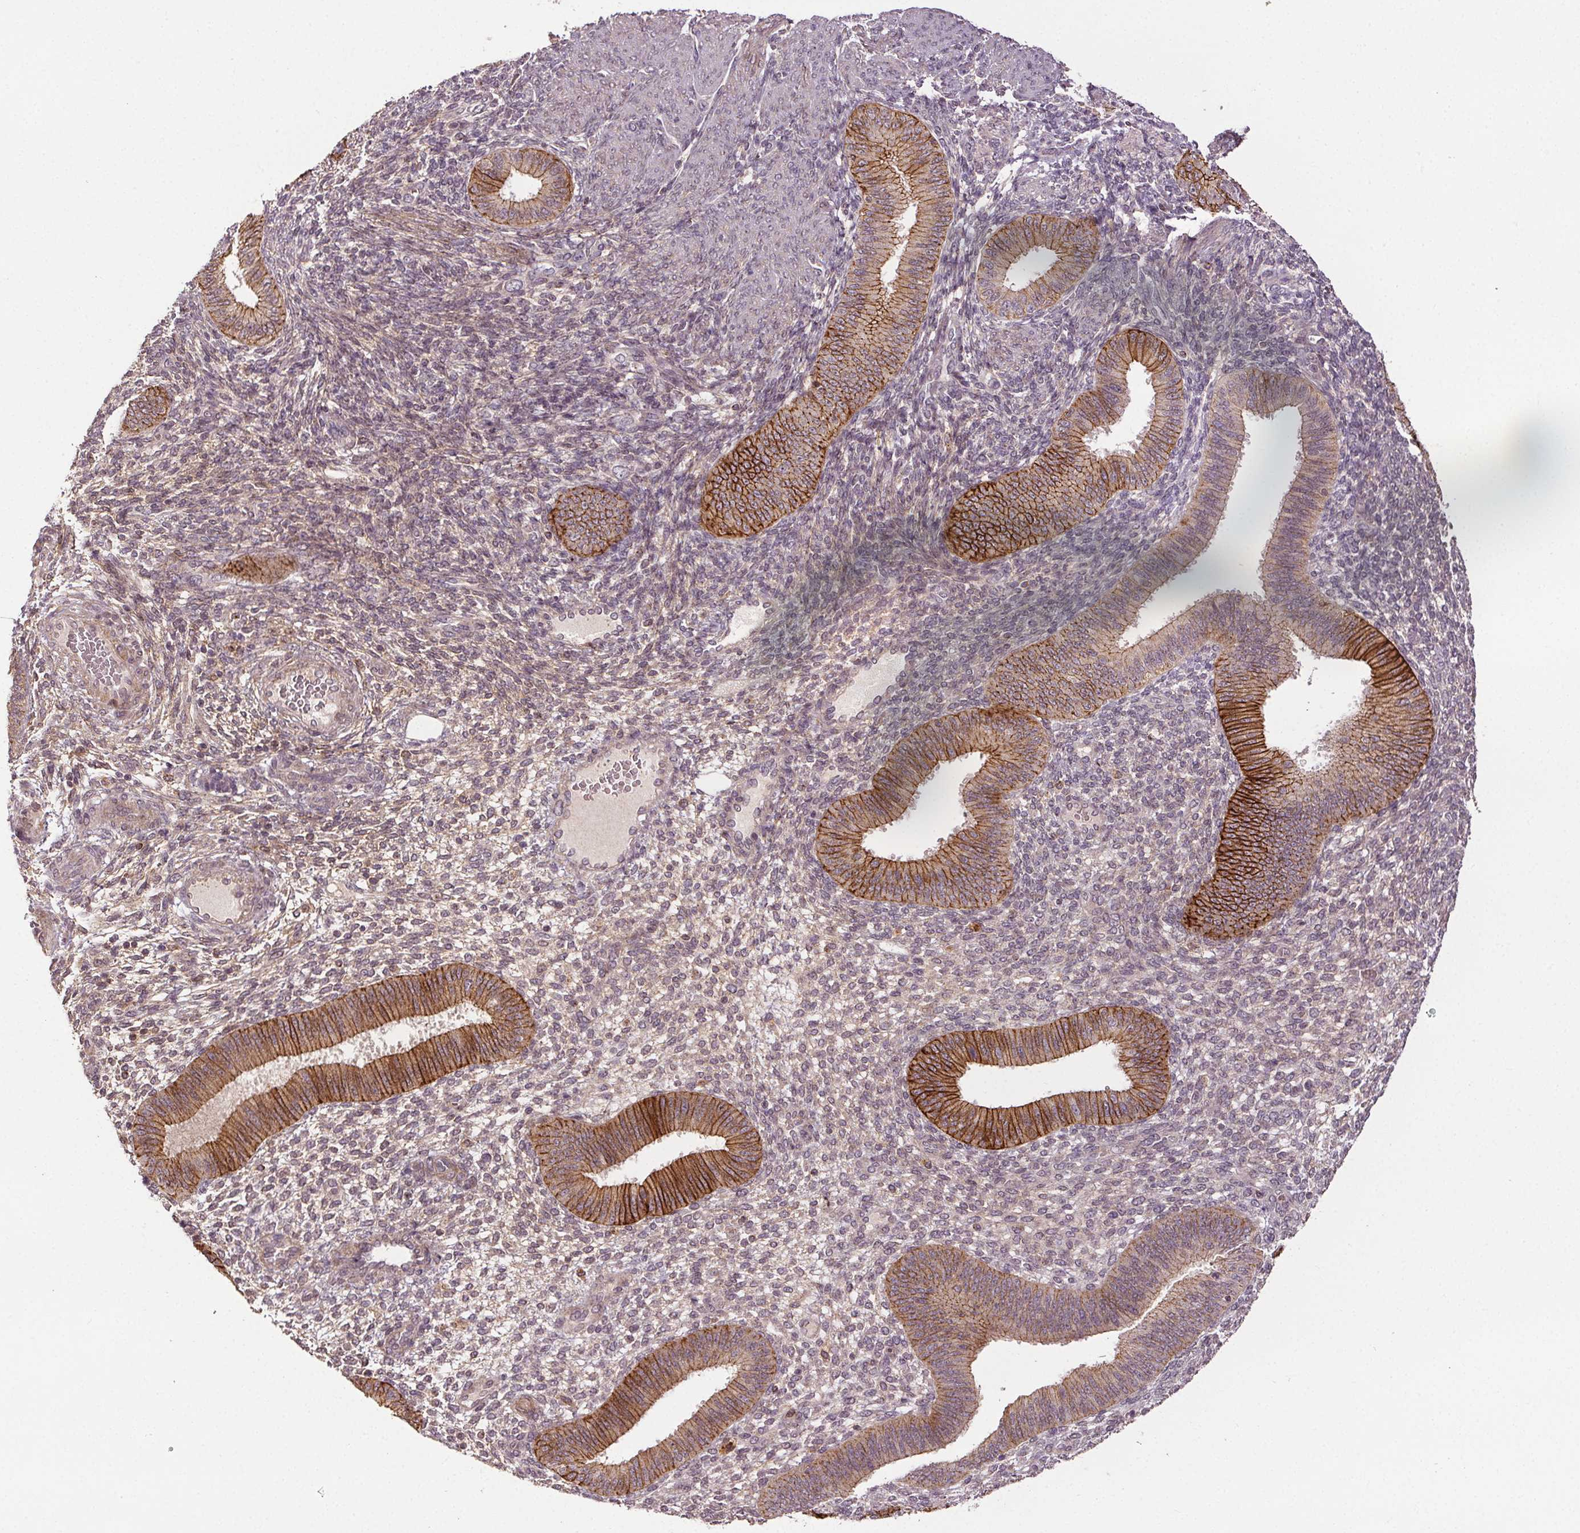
{"staining": {"intensity": "negative", "quantity": "none", "location": "none"}, "tissue": "endometrium", "cell_type": "Cells in endometrial stroma", "image_type": "normal", "snomed": [{"axis": "morphology", "description": "Normal tissue, NOS"}, {"axis": "topography", "description": "Endometrium"}], "caption": "IHC image of unremarkable endometrium: endometrium stained with DAB (3,3'-diaminobenzidine) exhibits no significant protein positivity in cells in endometrial stroma. The staining is performed using DAB (3,3'-diaminobenzidine) brown chromogen with nuclei counter-stained in using hematoxylin.", "gene": "EPHB3", "patient": {"sex": "female", "age": 39}}